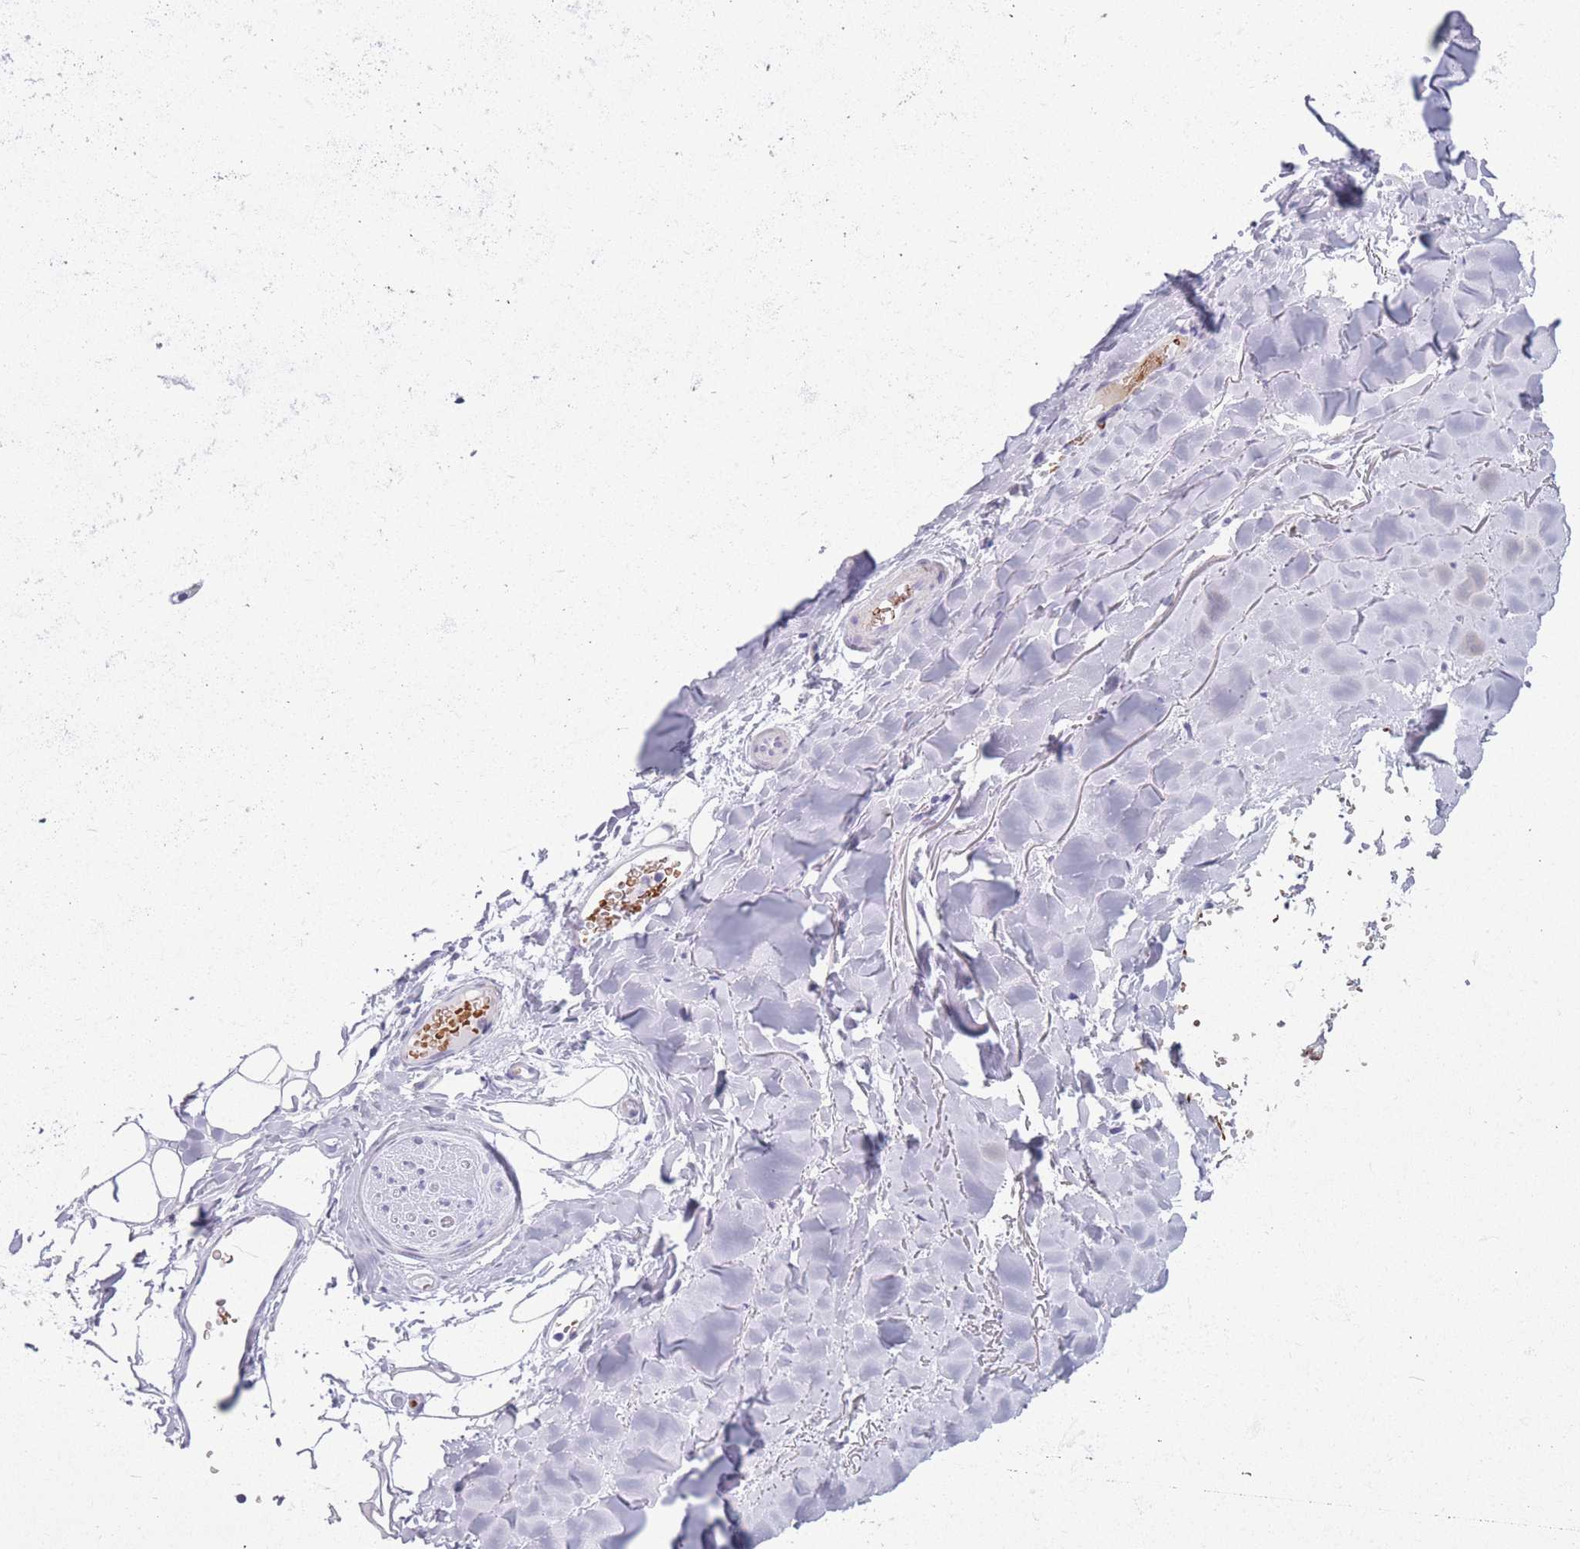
{"staining": {"intensity": "negative", "quantity": "none", "location": "none"}, "tissue": "adipose tissue", "cell_type": "Adipocytes", "image_type": "normal", "snomed": [{"axis": "morphology", "description": "Normal tissue, NOS"}, {"axis": "topography", "description": "Cartilage tissue"}], "caption": "Immunohistochemistry of benign adipose tissue reveals no staining in adipocytes.", "gene": "OR7C1", "patient": {"sex": "male", "age": 80}}